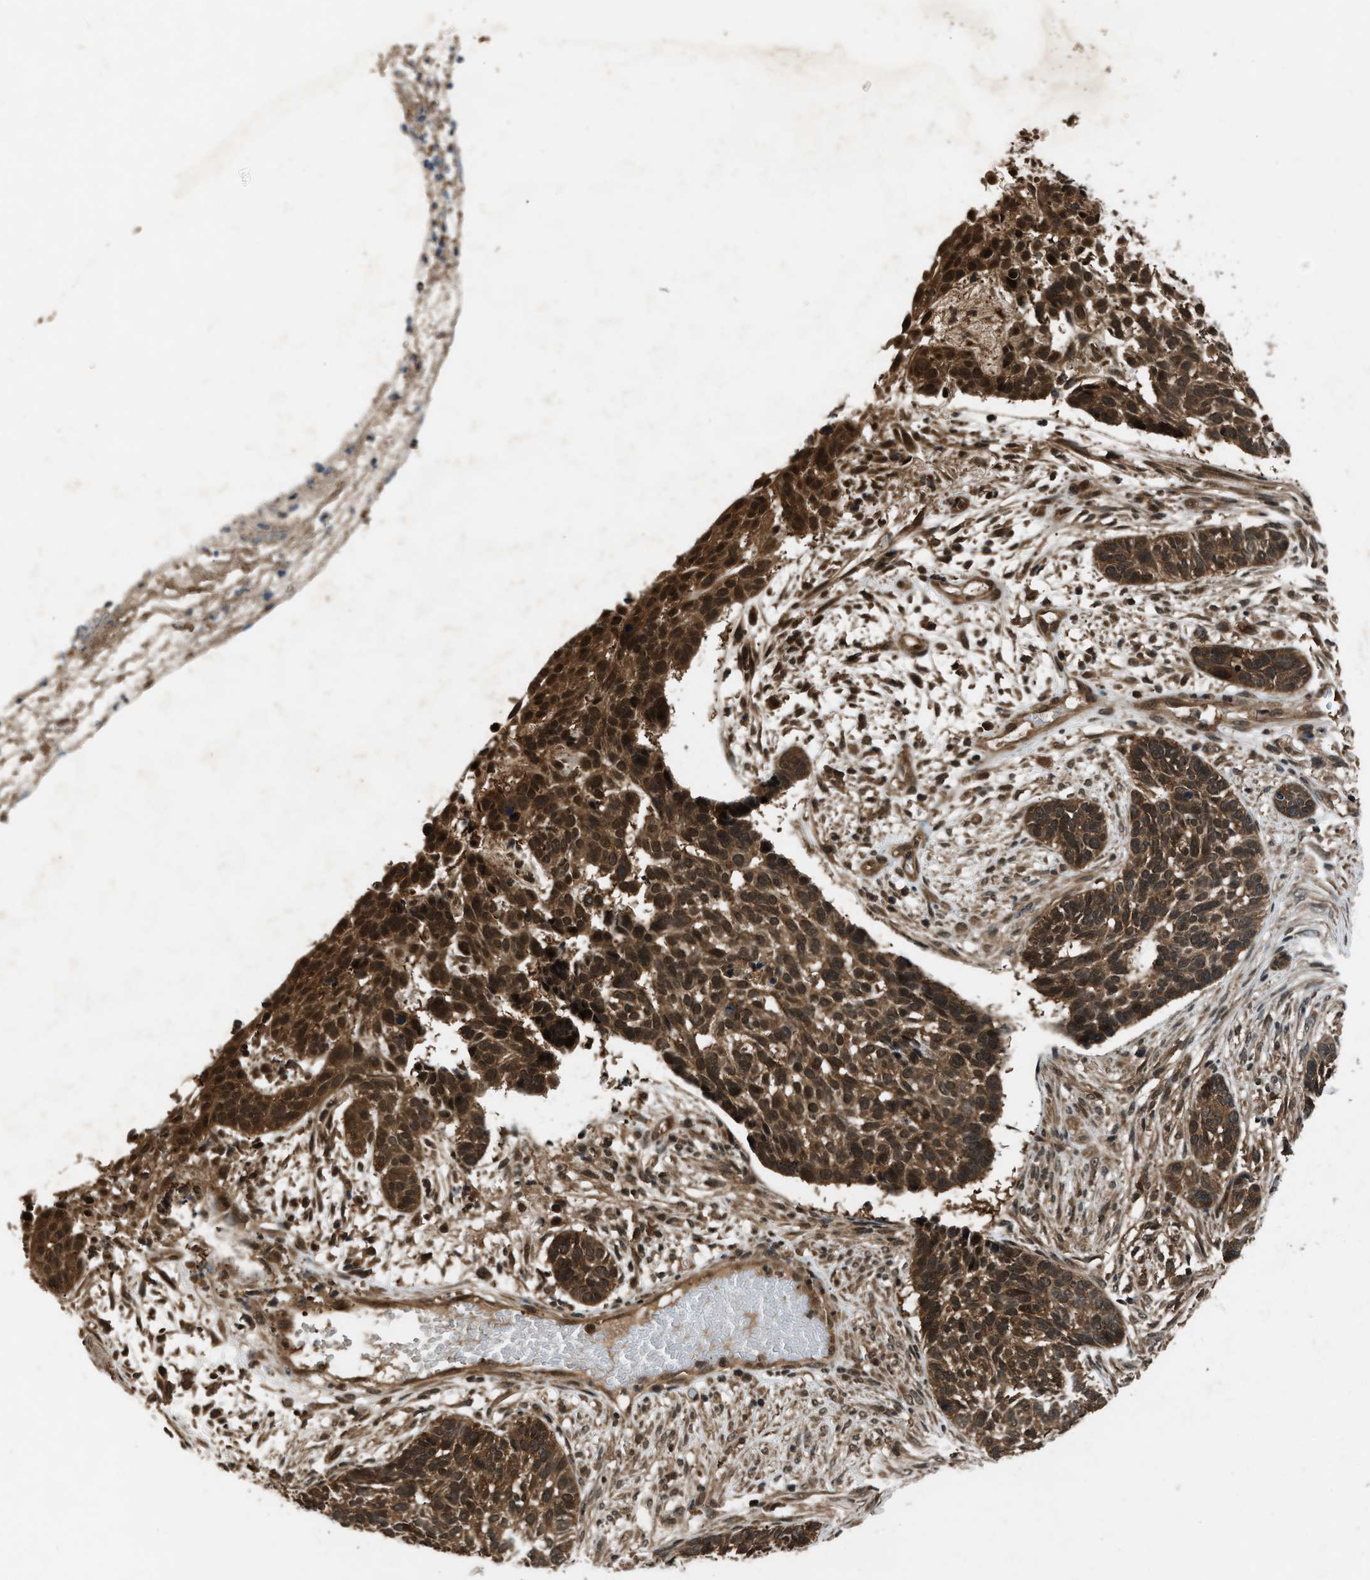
{"staining": {"intensity": "strong", "quantity": ">75%", "location": "cytoplasmic/membranous,nuclear"}, "tissue": "skin cancer", "cell_type": "Tumor cells", "image_type": "cancer", "snomed": [{"axis": "morphology", "description": "Basal cell carcinoma"}, {"axis": "topography", "description": "Skin"}], "caption": "Skin basal cell carcinoma tissue reveals strong cytoplasmic/membranous and nuclear positivity in approximately >75% of tumor cells The staining was performed using DAB, with brown indicating positive protein expression. Nuclei are stained blue with hematoxylin.", "gene": "RPS6KB1", "patient": {"sex": "male", "age": 85}}